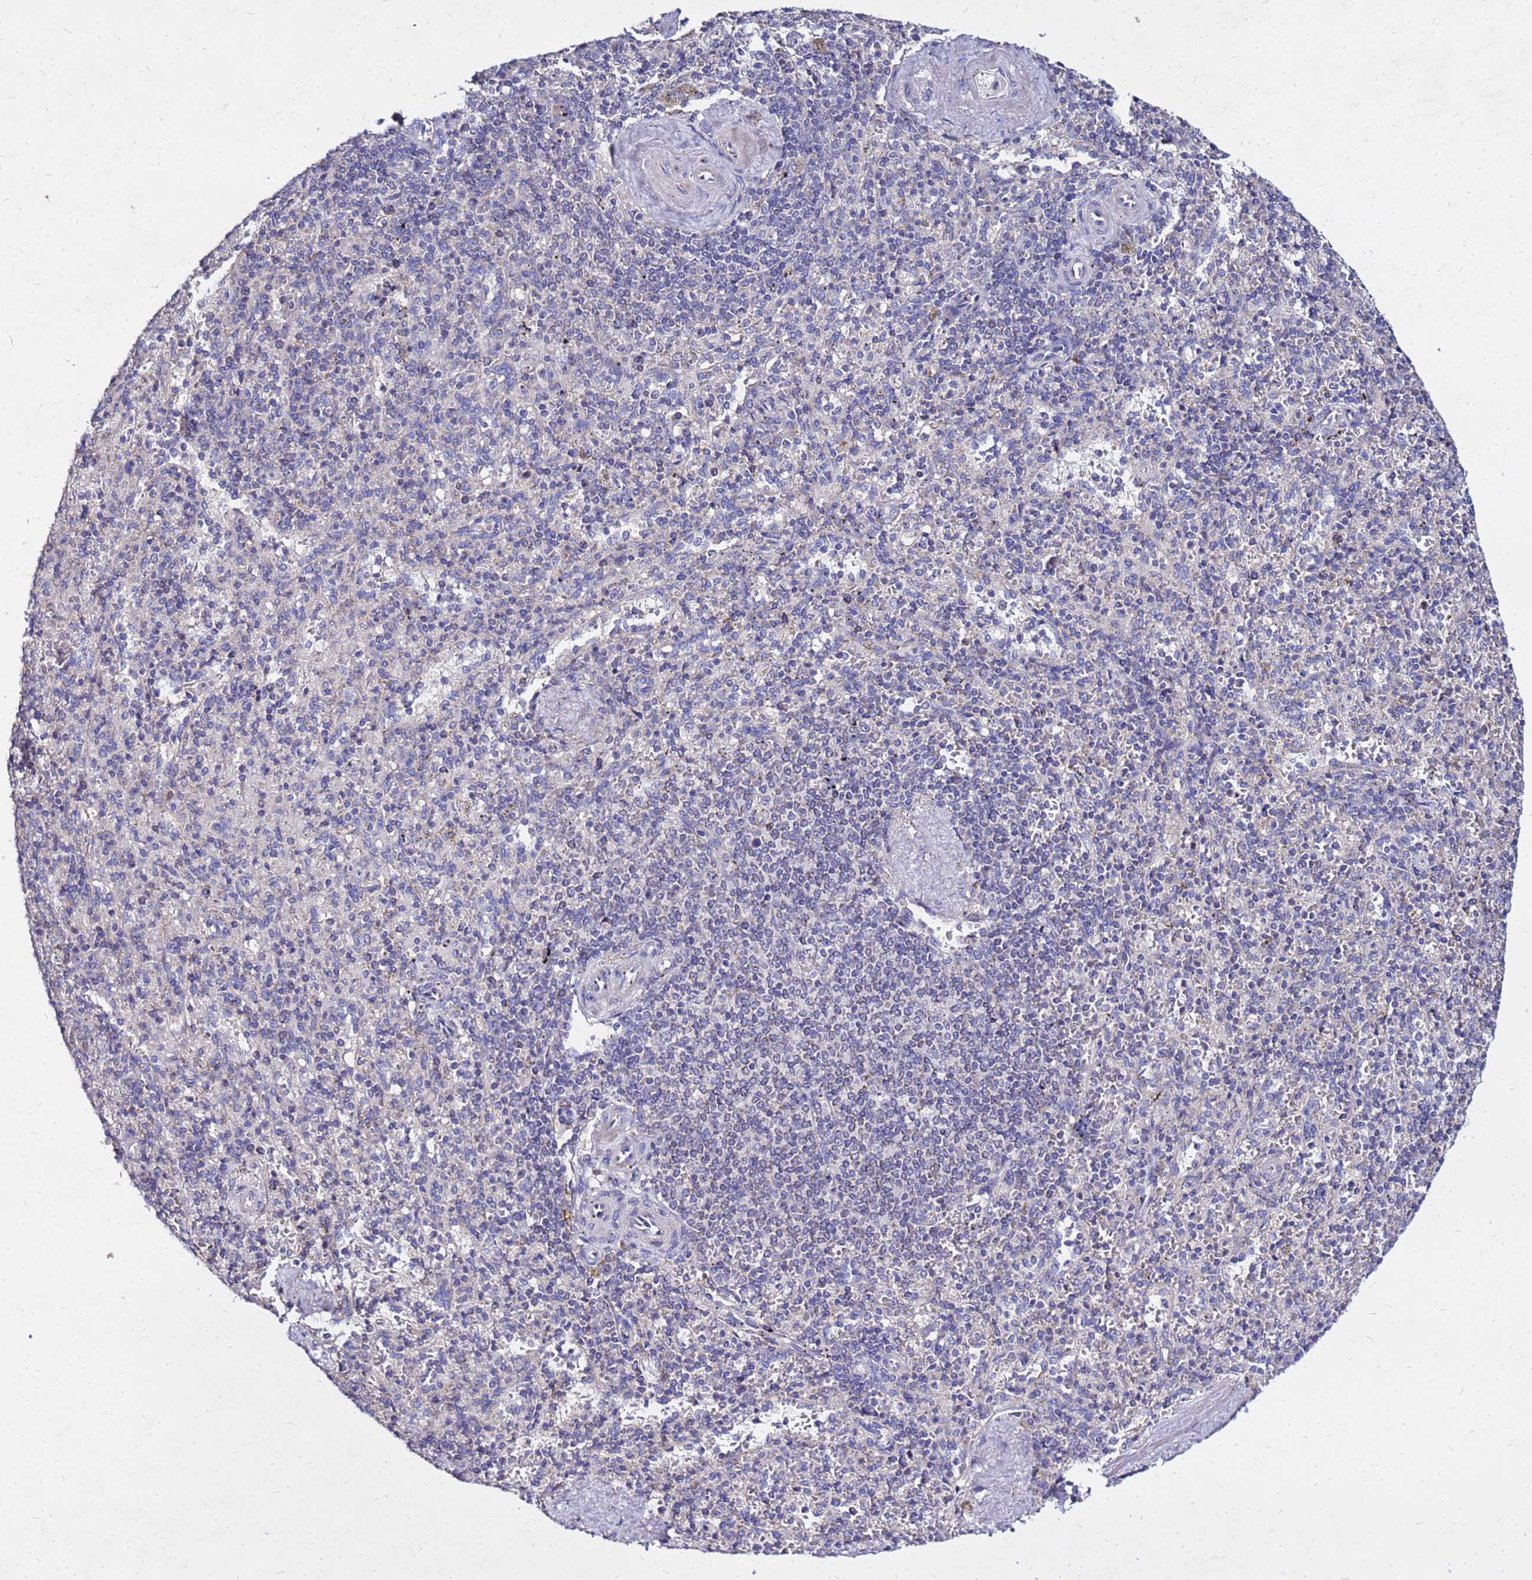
{"staining": {"intensity": "negative", "quantity": "none", "location": "none"}, "tissue": "spleen", "cell_type": "Cells in red pulp", "image_type": "normal", "snomed": [{"axis": "morphology", "description": "Normal tissue, NOS"}, {"axis": "topography", "description": "Spleen"}], "caption": "Immunohistochemistry micrograph of benign spleen stained for a protein (brown), which reveals no staining in cells in red pulp.", "gene": "COX14", "patient": {"sex": "male", "age": 82}}